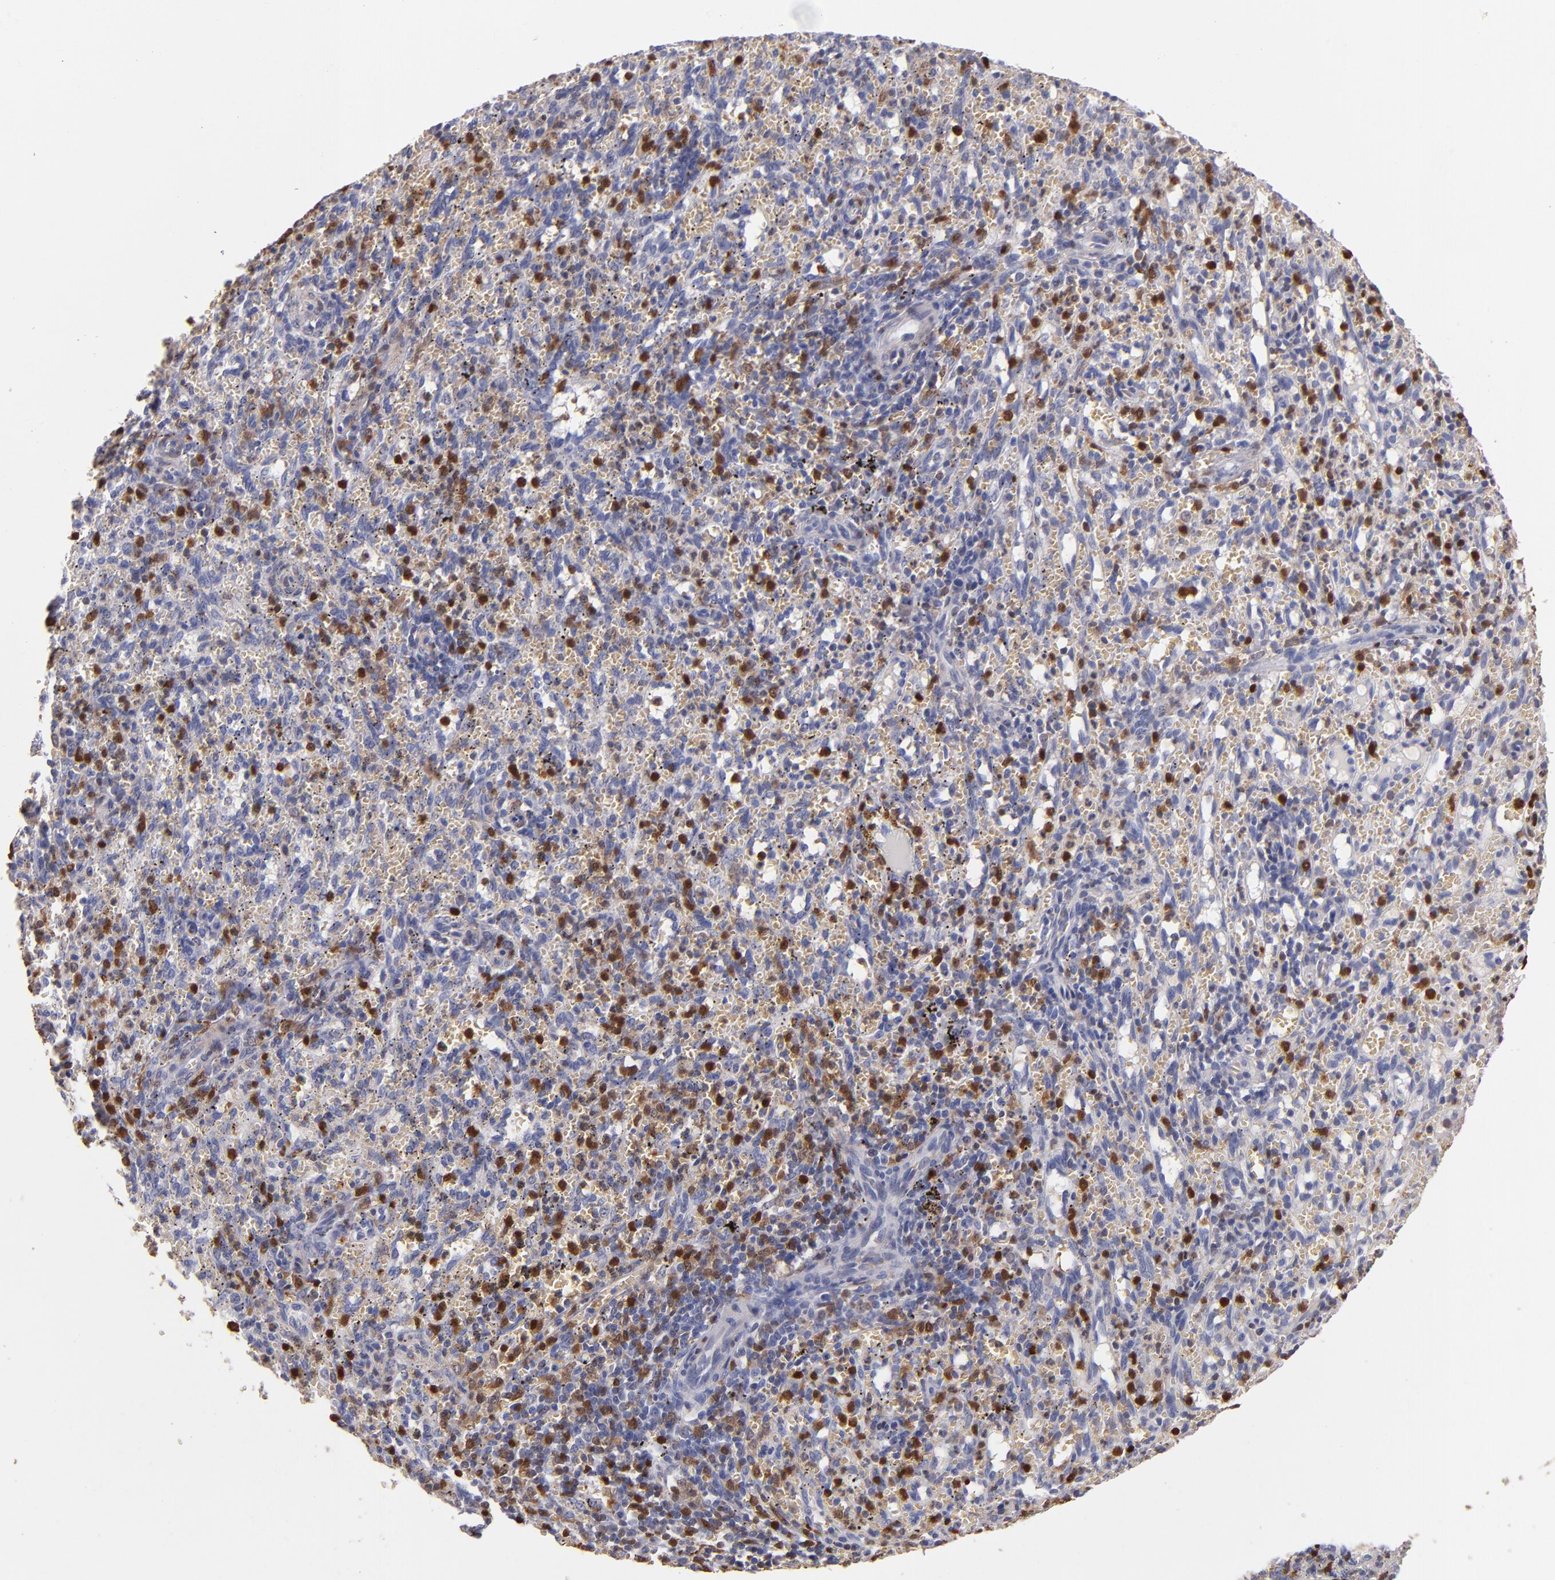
{"staining": {"intensity": "moderate", "quantity": "<25%", "location": "cytoplasmic/membranous"}, "tissue": "spleen", "cell_type": "Cells in red pulp", "image_type": "normal", "snomed": [{"axis": "morphology", "description": "Normal tissue, NOS"}, {"axis": "topography", "description": "Spleen"}], "caption": "Protein staining reveals moderate cytoplasmic/membranous positivity in approximately <25% of cells in red pulp in benign spleen. (DAB IHC with brightfield microscopy, high magnification).", "gene": "S100A4", "patient": {"sex": "female", "age": 10}}